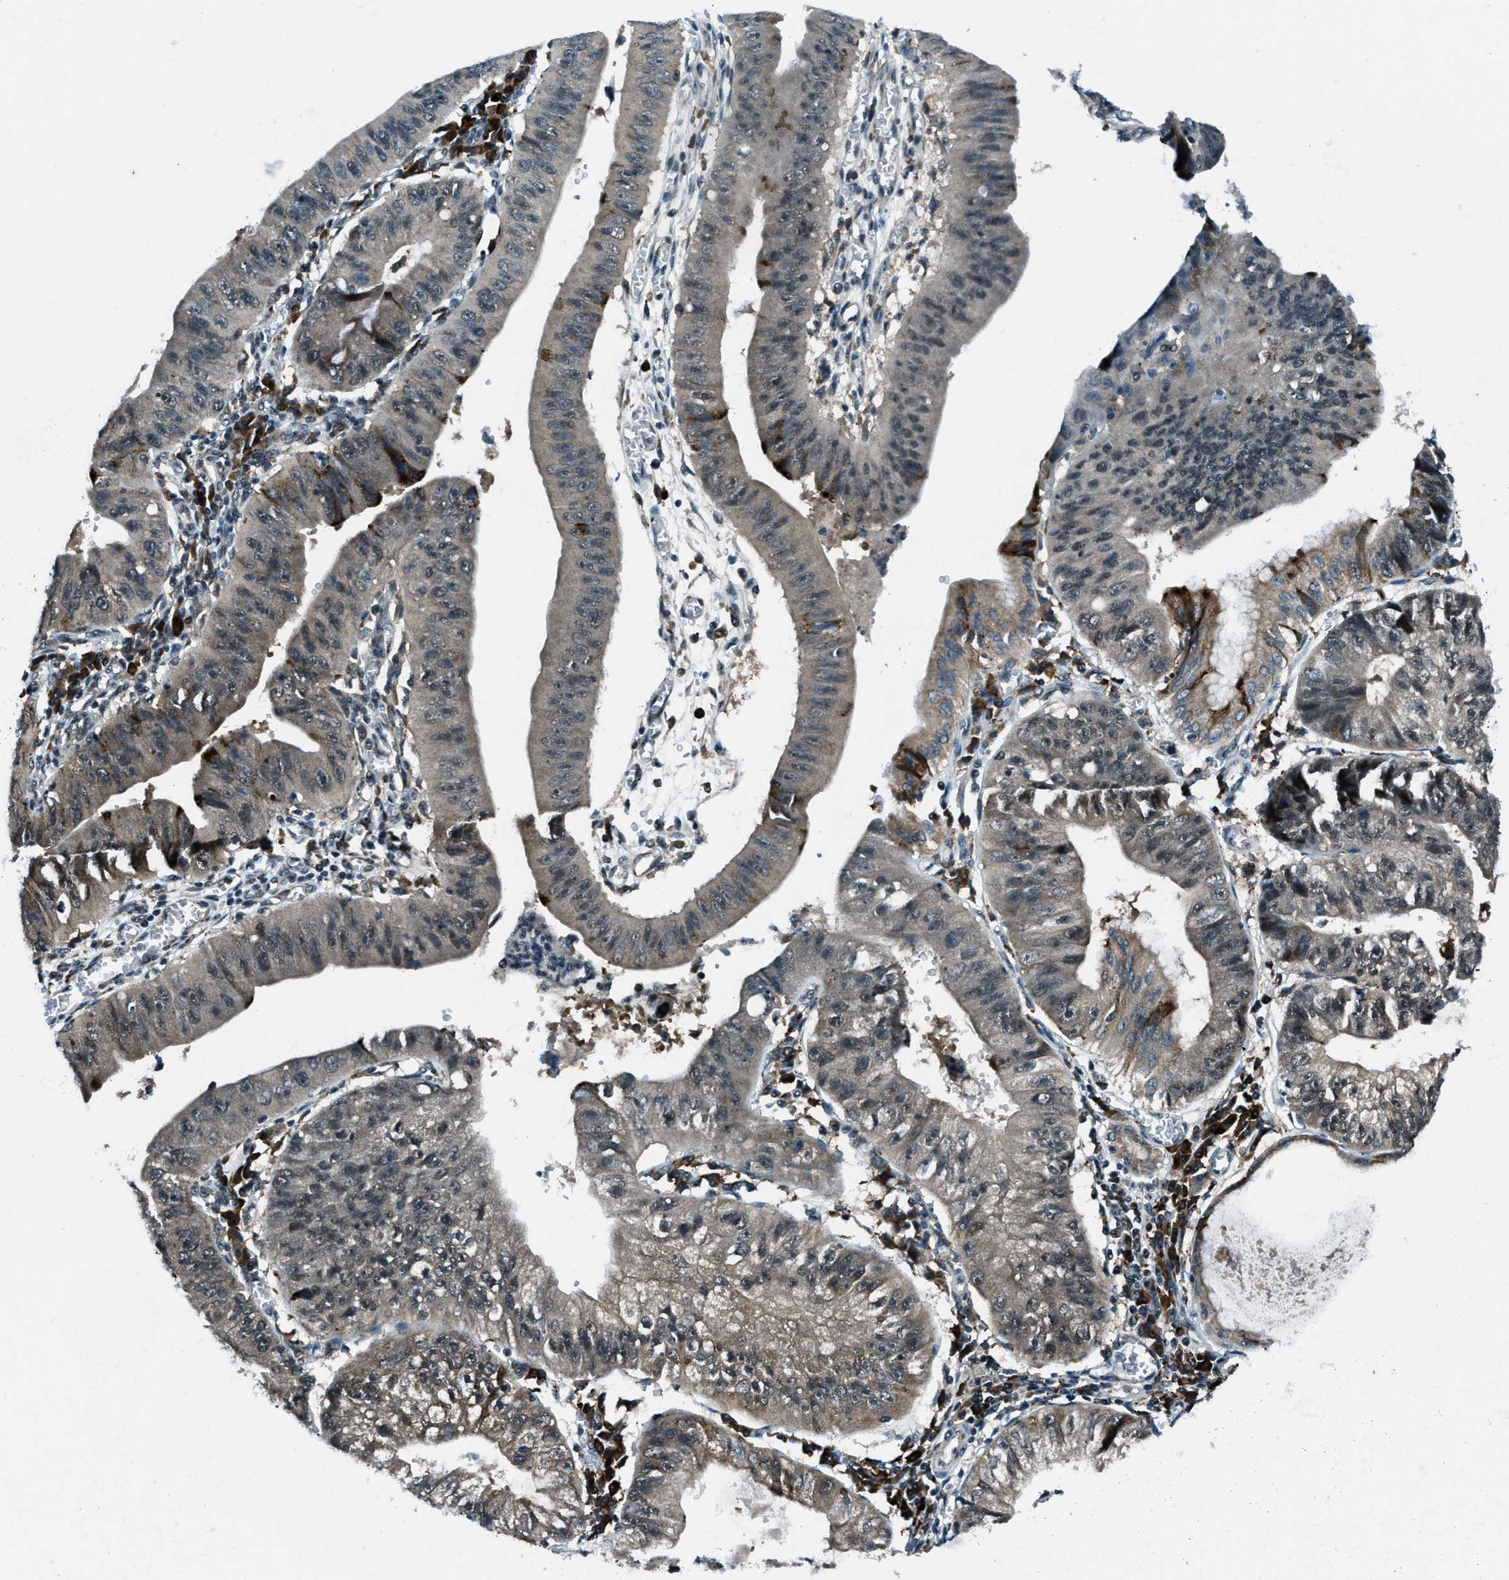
{"staining": {"intensity": "strong", "quantity": "25%-75%", "location": "cytoplasmic/membranous"}, "tissue": "stomach cancer", "cell_type": "Tumor cells", "image_type": "cancer", "snomed": [{"axis": "morphology", "description": "Adenocarcinoma, NOS"}, {"axis": "topography", "description": "Stomach"}], "caption": "Tumor cells exhibit high levels of strong cytoplasmic/membranous expression in about 25%-75% of cells in human stomach adenocarcinoma. The staining is performed using DAB (3,3'-diaminobenzidine) brown chromogen to label protein expression. The nuclei are counter-stained blue using hematoxylin.", "gene": "ACTL9", "patient": {"sex": "male", "age": 59}}